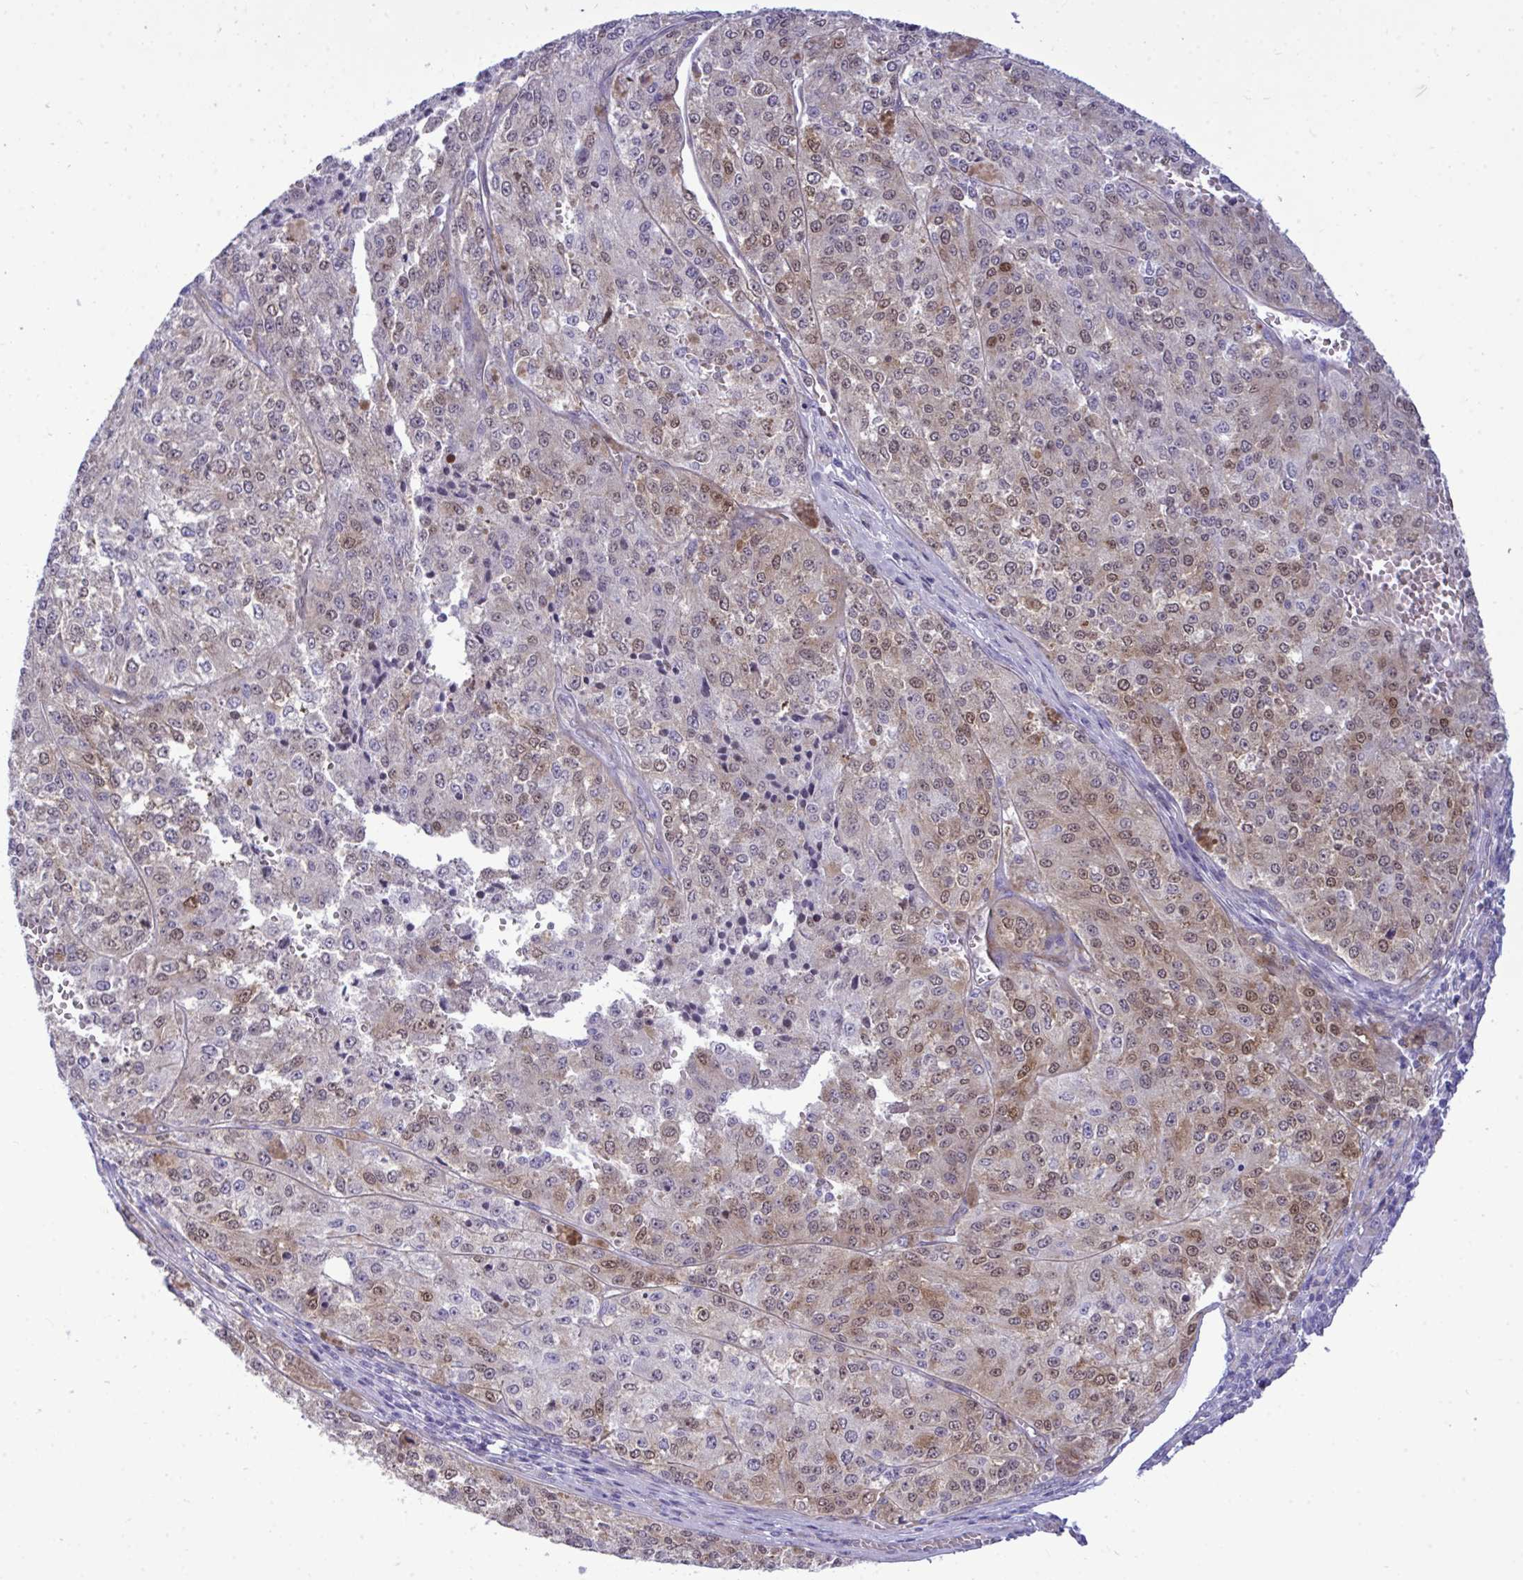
{"staining": {"intensity": "moderate", "quantity": "25%-75%", "location": "cytoplasmic/membranous,nuclear"}, "tissue": "melanoma", "cell_type": "Tumor cells", "image_type": "cancer", "snomed": [{"axis": "morphology", "description": "Malignant melanoma, Metastatic site"}, {"axis": "topography", "description": "Lymph node"}], "caption": "A brown stain labels moderate cytoplasmic/membranous and nuclear positivity of a protein in human malignant melanoma (metastatic site) tumor cells. (DAB IHC with brightfield microscopy, high magnification).", "gene": "LIMS2", "patient": {"sex": "female", "age": 64}}